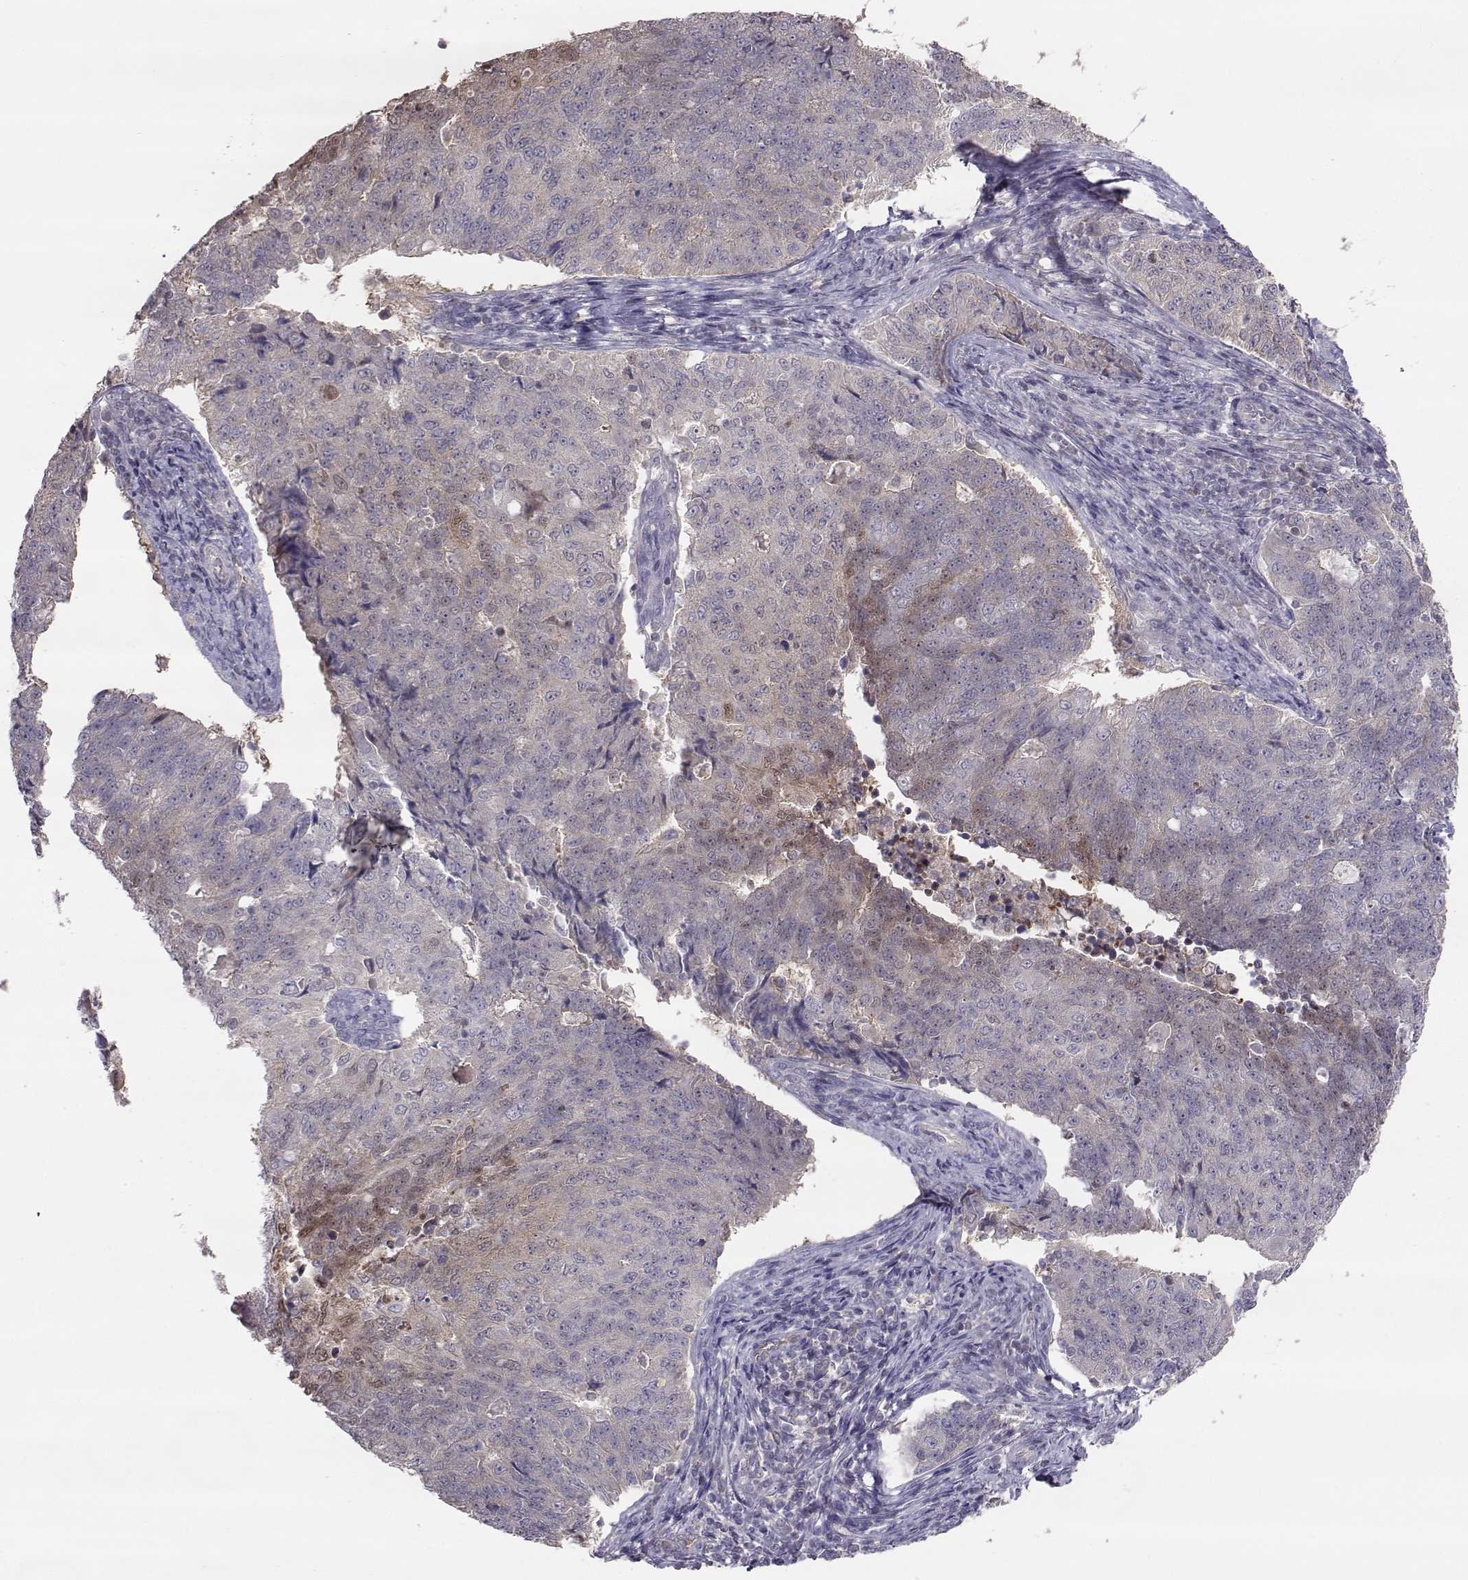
{"staining": {"intensity": "weak", "quantity": "<25%", "location": "cytoplasmic/membranous"}, "tissue": "endometrial cancer", "cell_type": "Tumor cells", "image_type": "cancer", "snomed": [{"axis": "morphology", "description": "Adenocarcinoma, NOS"}, {"axis": "topography", "description": "Endometrium"}], "caption": "Immunohistochemistry (IHC) of human endometrial adenocarcinoma shows no positivity in tumor cells.", "gene": "NCAM2", "patient": {"sex": "female", "age": 43}}